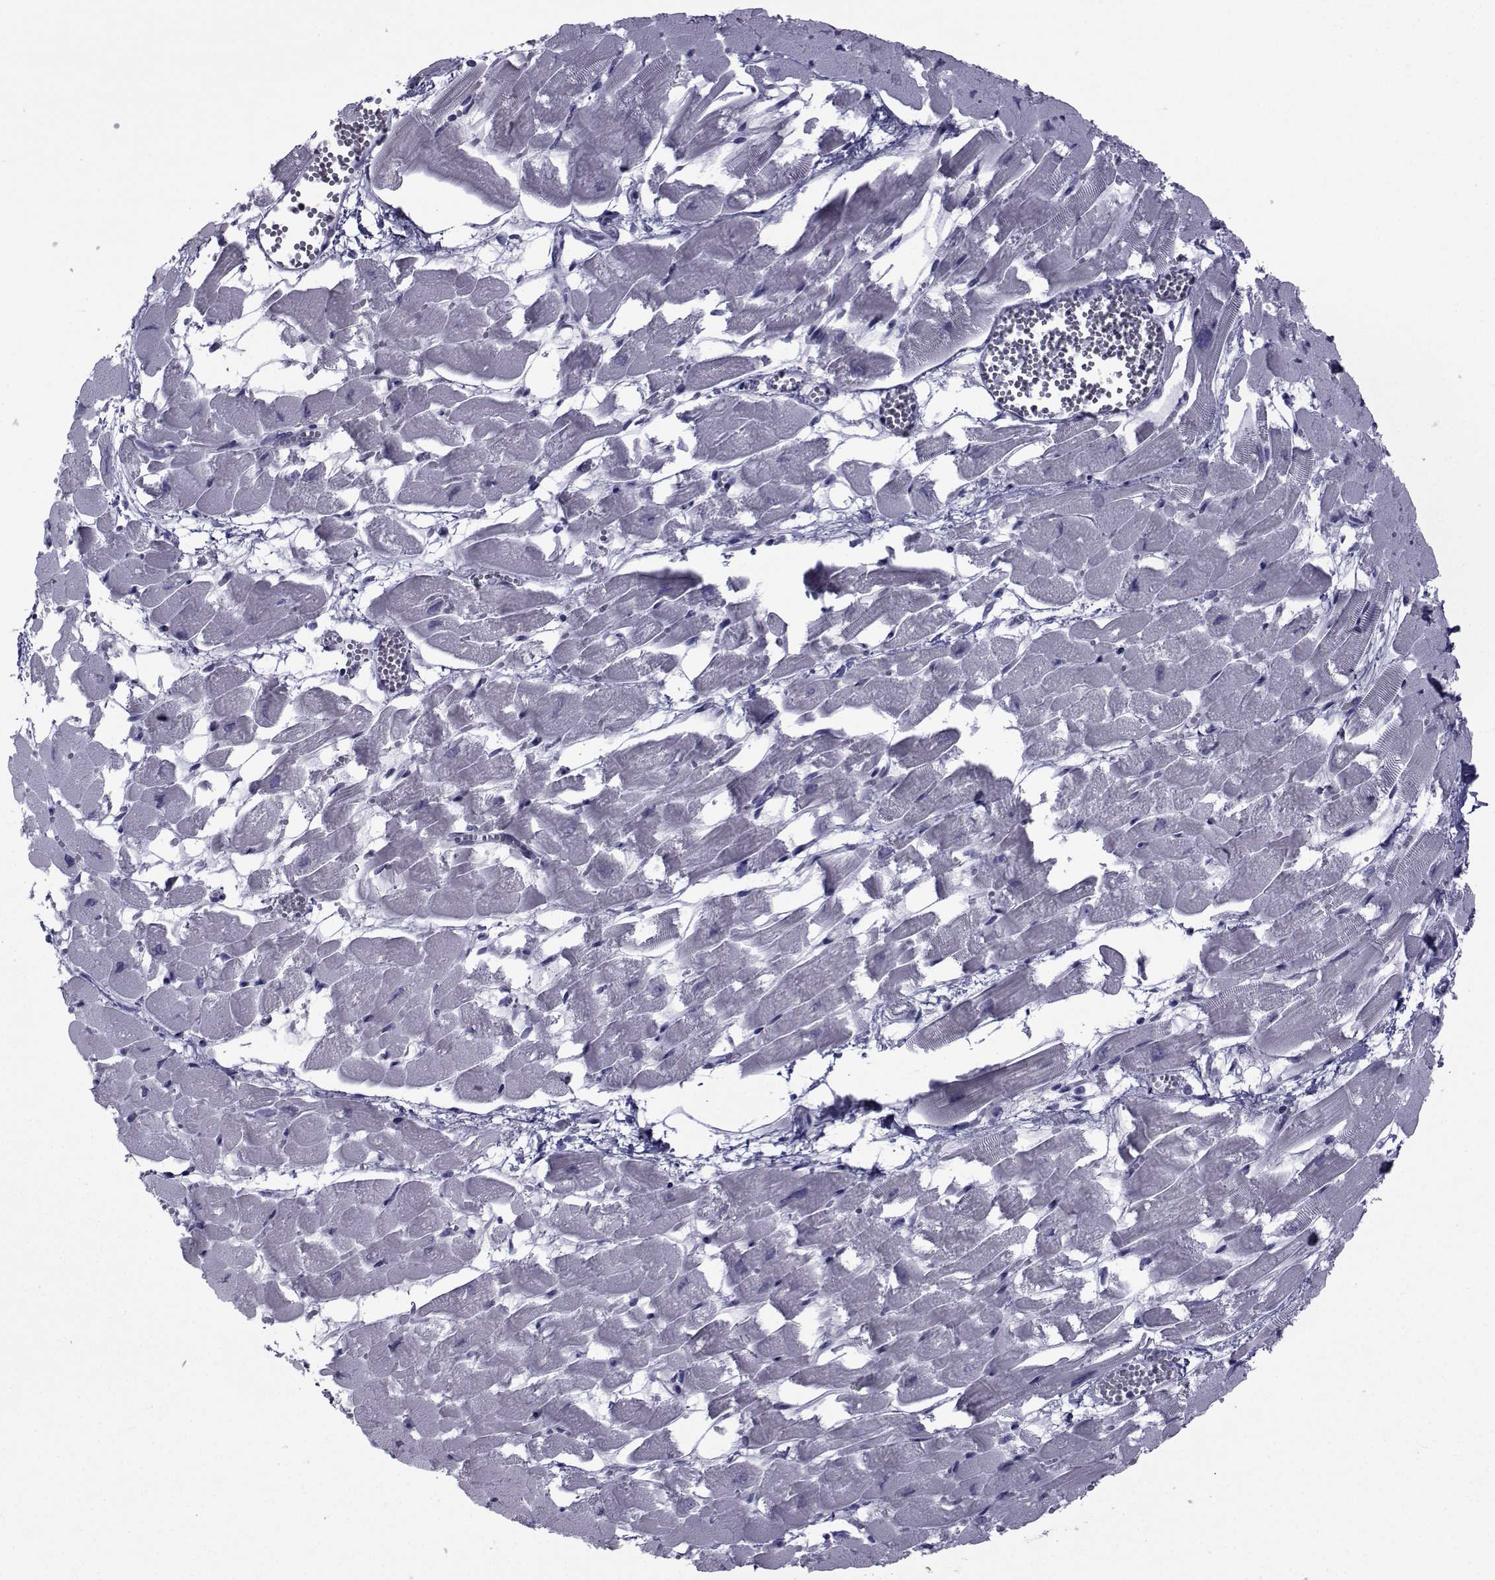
{"staining": {"intensity": "negative", "quantity": "none", "location": "none"}, "tissue": "heart muscle", "cell_type": "Cardiomyocytes", "image_type": "normal", "snomed": [{"axis": "morphology", "description": "Normal tissue, NOS"}, {"axis": "topography", "description": "Heart"}], "caption": "IHC photomicrograph of unremarkable heart muscle: heart muscle stained with DAB displays no significant protein expression in cardiomyocytes.", "gene": "FDXR", "patient": {"sex": "female", "age": 52}}